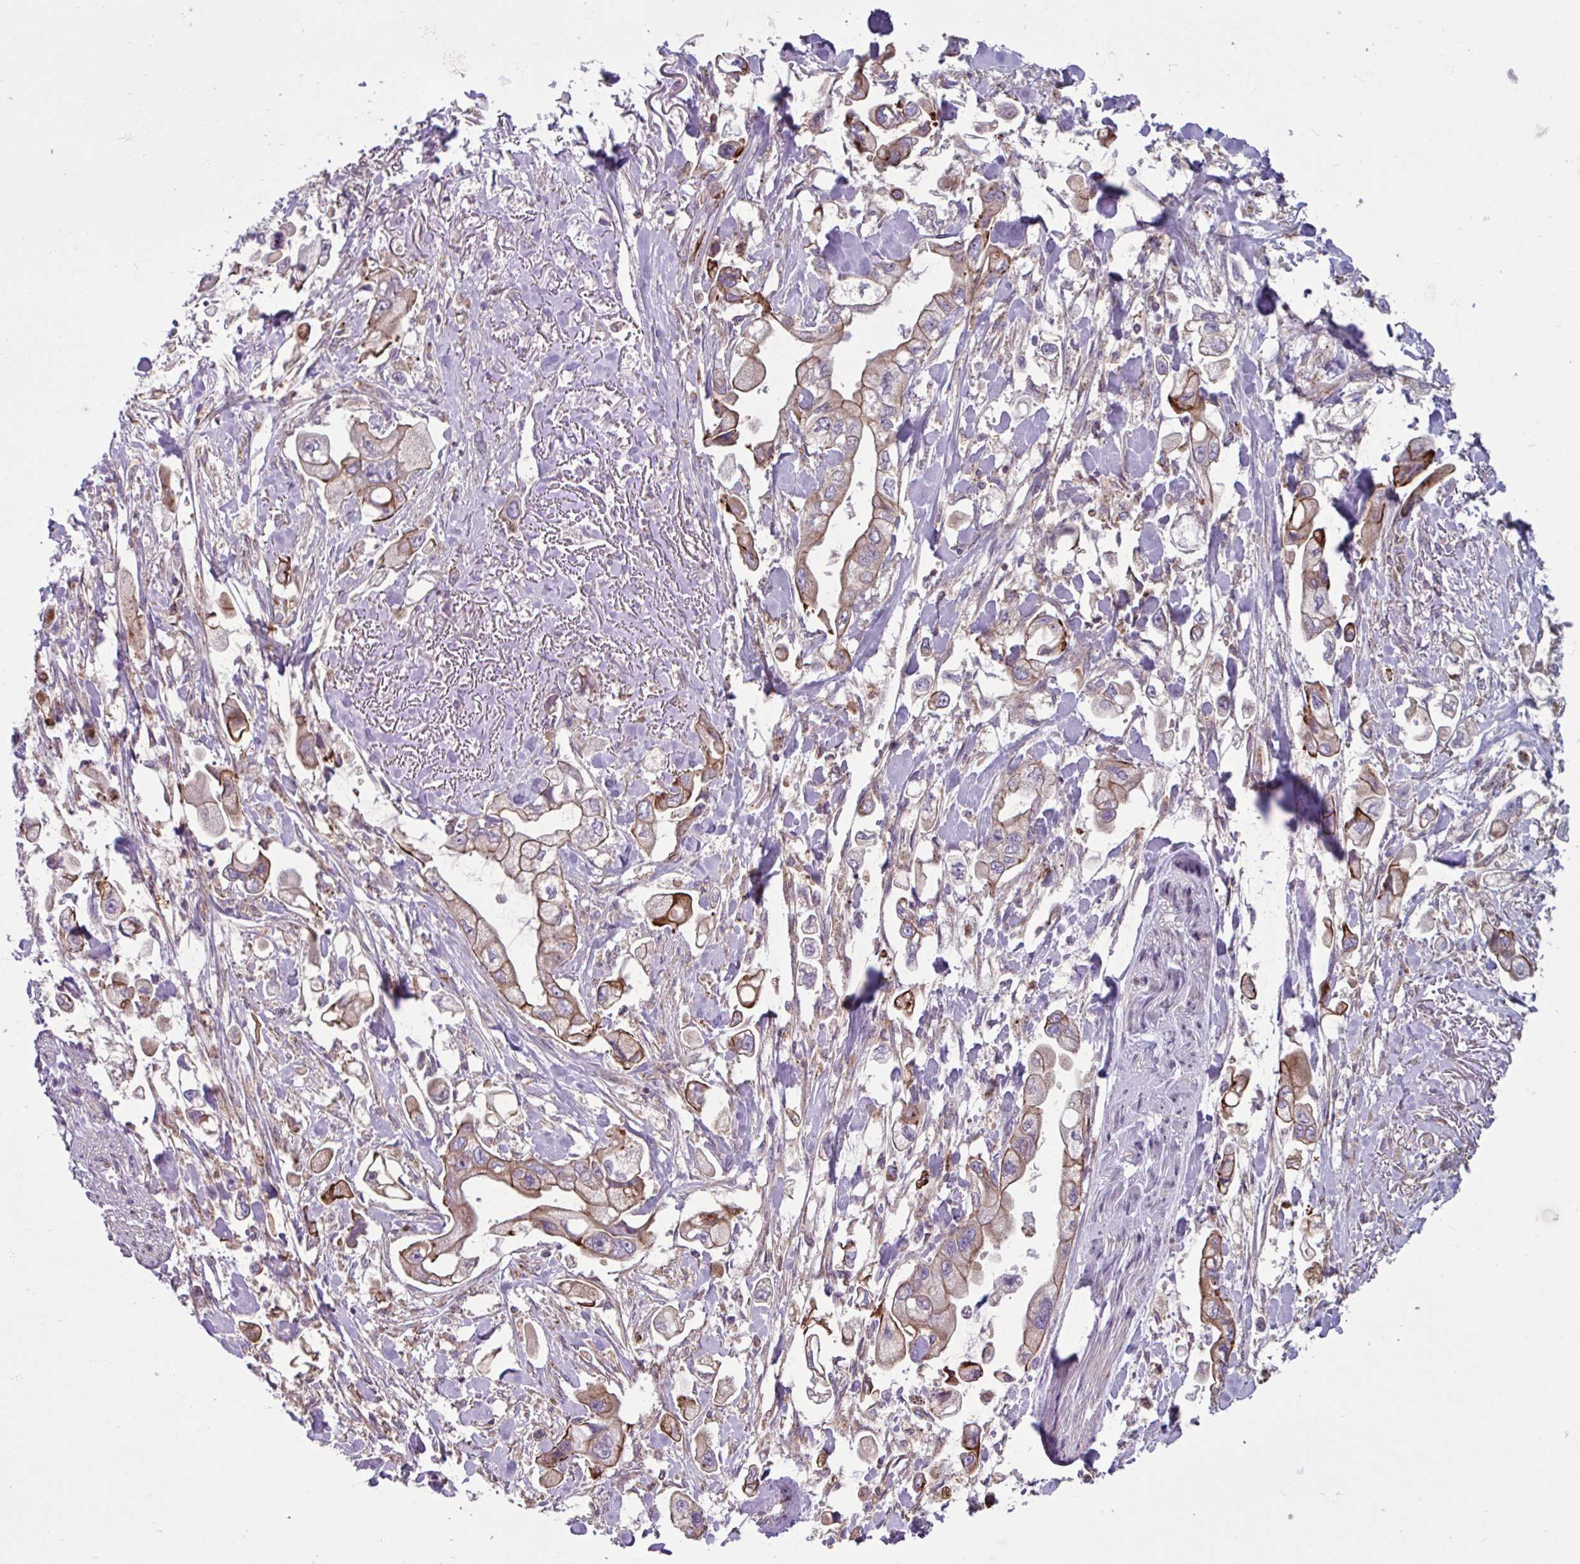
{"staining": {"intensity": "moderate", "quantity": ">75%", "location": "cytoplasmic/membranous"}, "tissue": "stomach cancer", "cell_type": "Tumor cells", "image_type": "cancer", "snomed": [{"axis": "morphology", "description": "Adenocarcinoma, NOS"}, {"axis": "topography", "description": "Stomach"}], "caption": "A brown stain shows moderate cytoplasmic/membranous positivity of a protein in human stomach adenocarcinoma tumor cells. Nuclei are stained in blue.", "gene": "GLTP", "patient": {"sex": "male", "age": 62}}